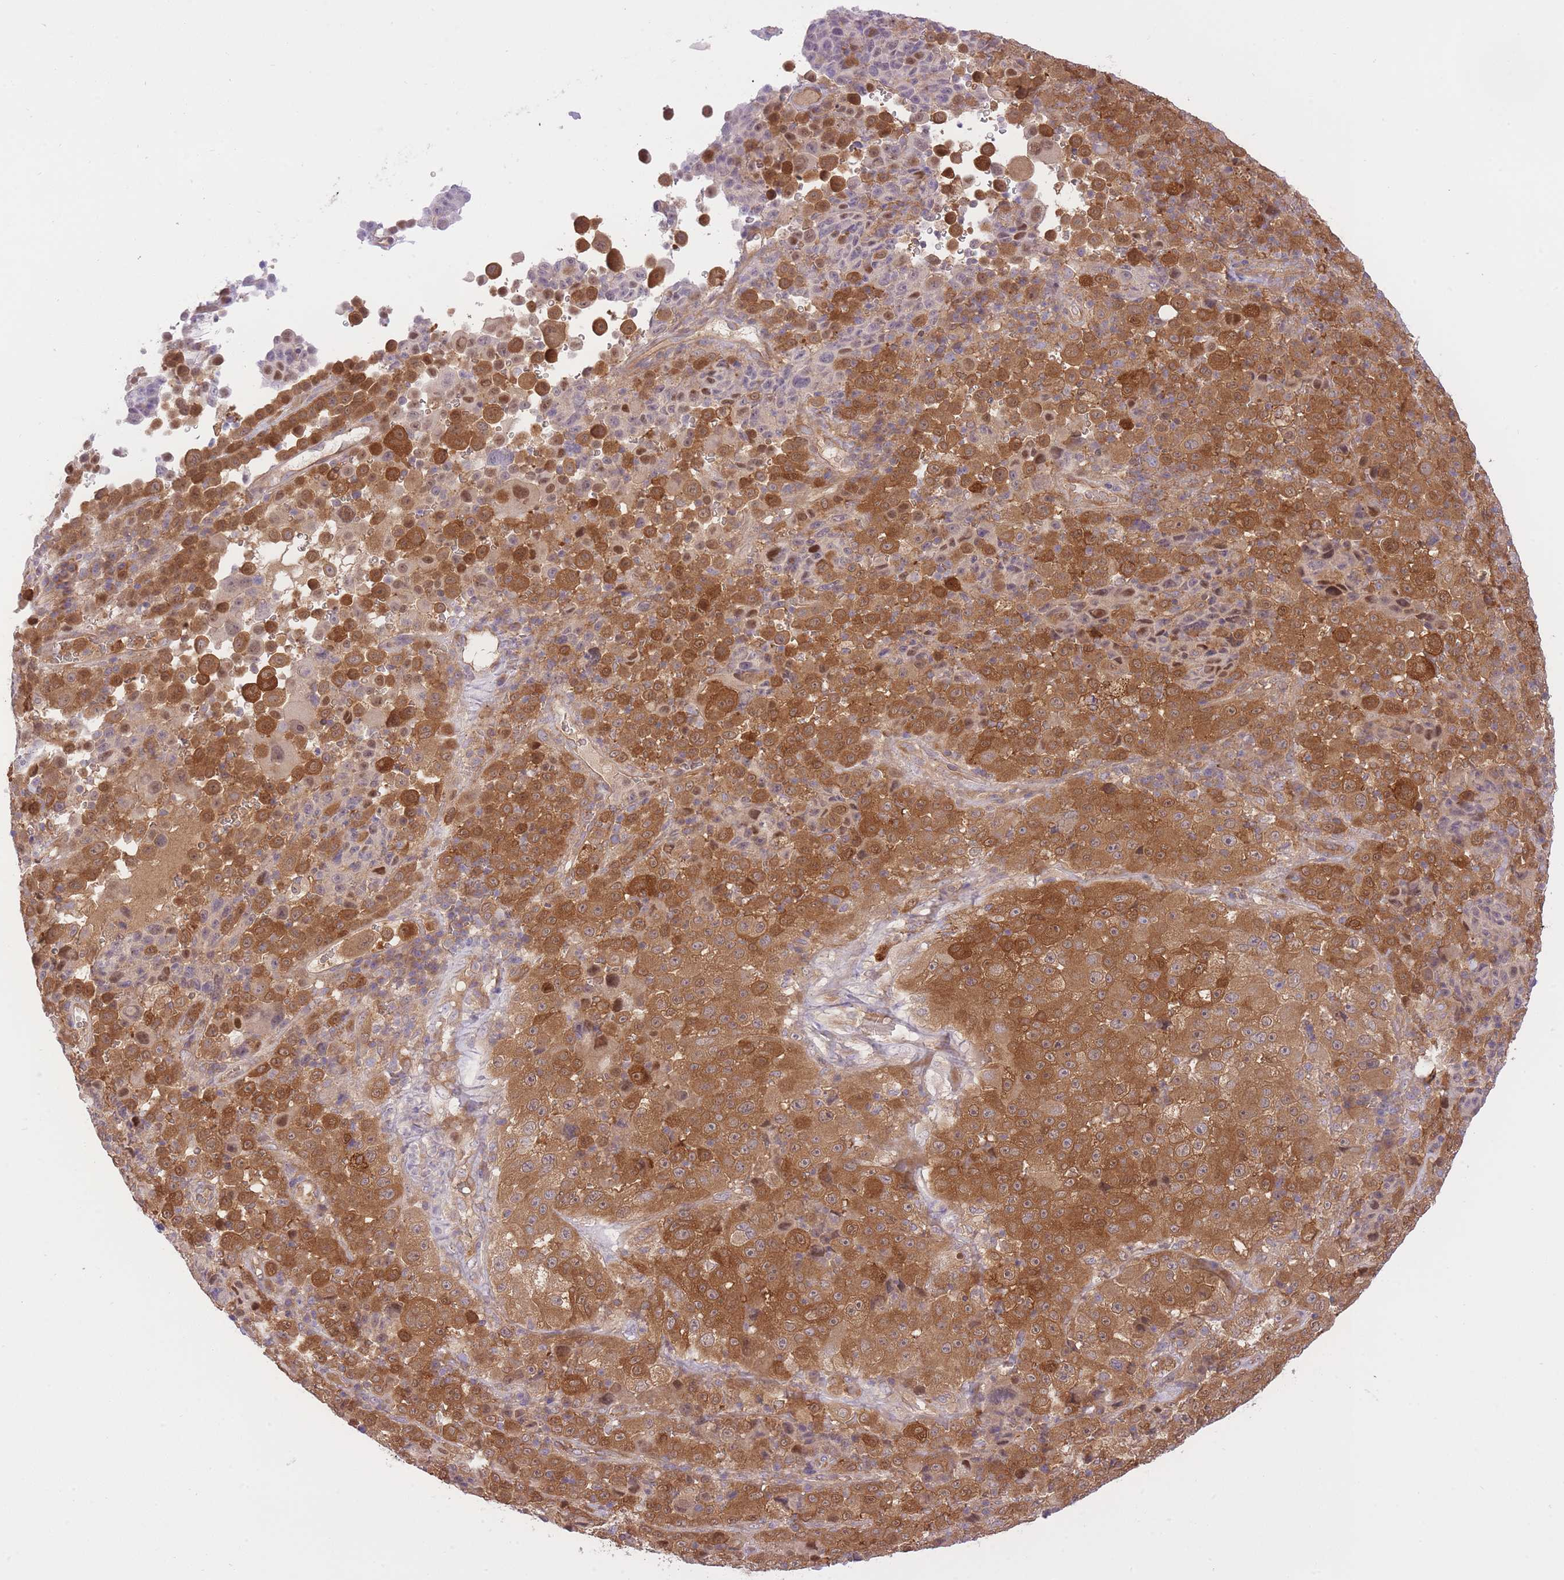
{"staining": {"intensity": "strong", "quantity": ">75%", "location": "cytoplasmic/membranous"}, "tissue": "melanoma", "cell_type": "Tumor cells", "image_type": "cancer", "snomed": [{"axis": "morphology", "description": "Malignant melanoma, Metastatic site"}, {"axis": "topography", "description": "Lymph node"}], "caption": "Malignant melanoma (metastatic site) stained for a protein demonstrates strong cytoplasmic/membranous positivity in tumor cells. Immunohistochemistry stains the protein of interest in brown and the nuclei are stained blue.", "gene": "PREP", "patient": {"sex": "male", "age": 62}}